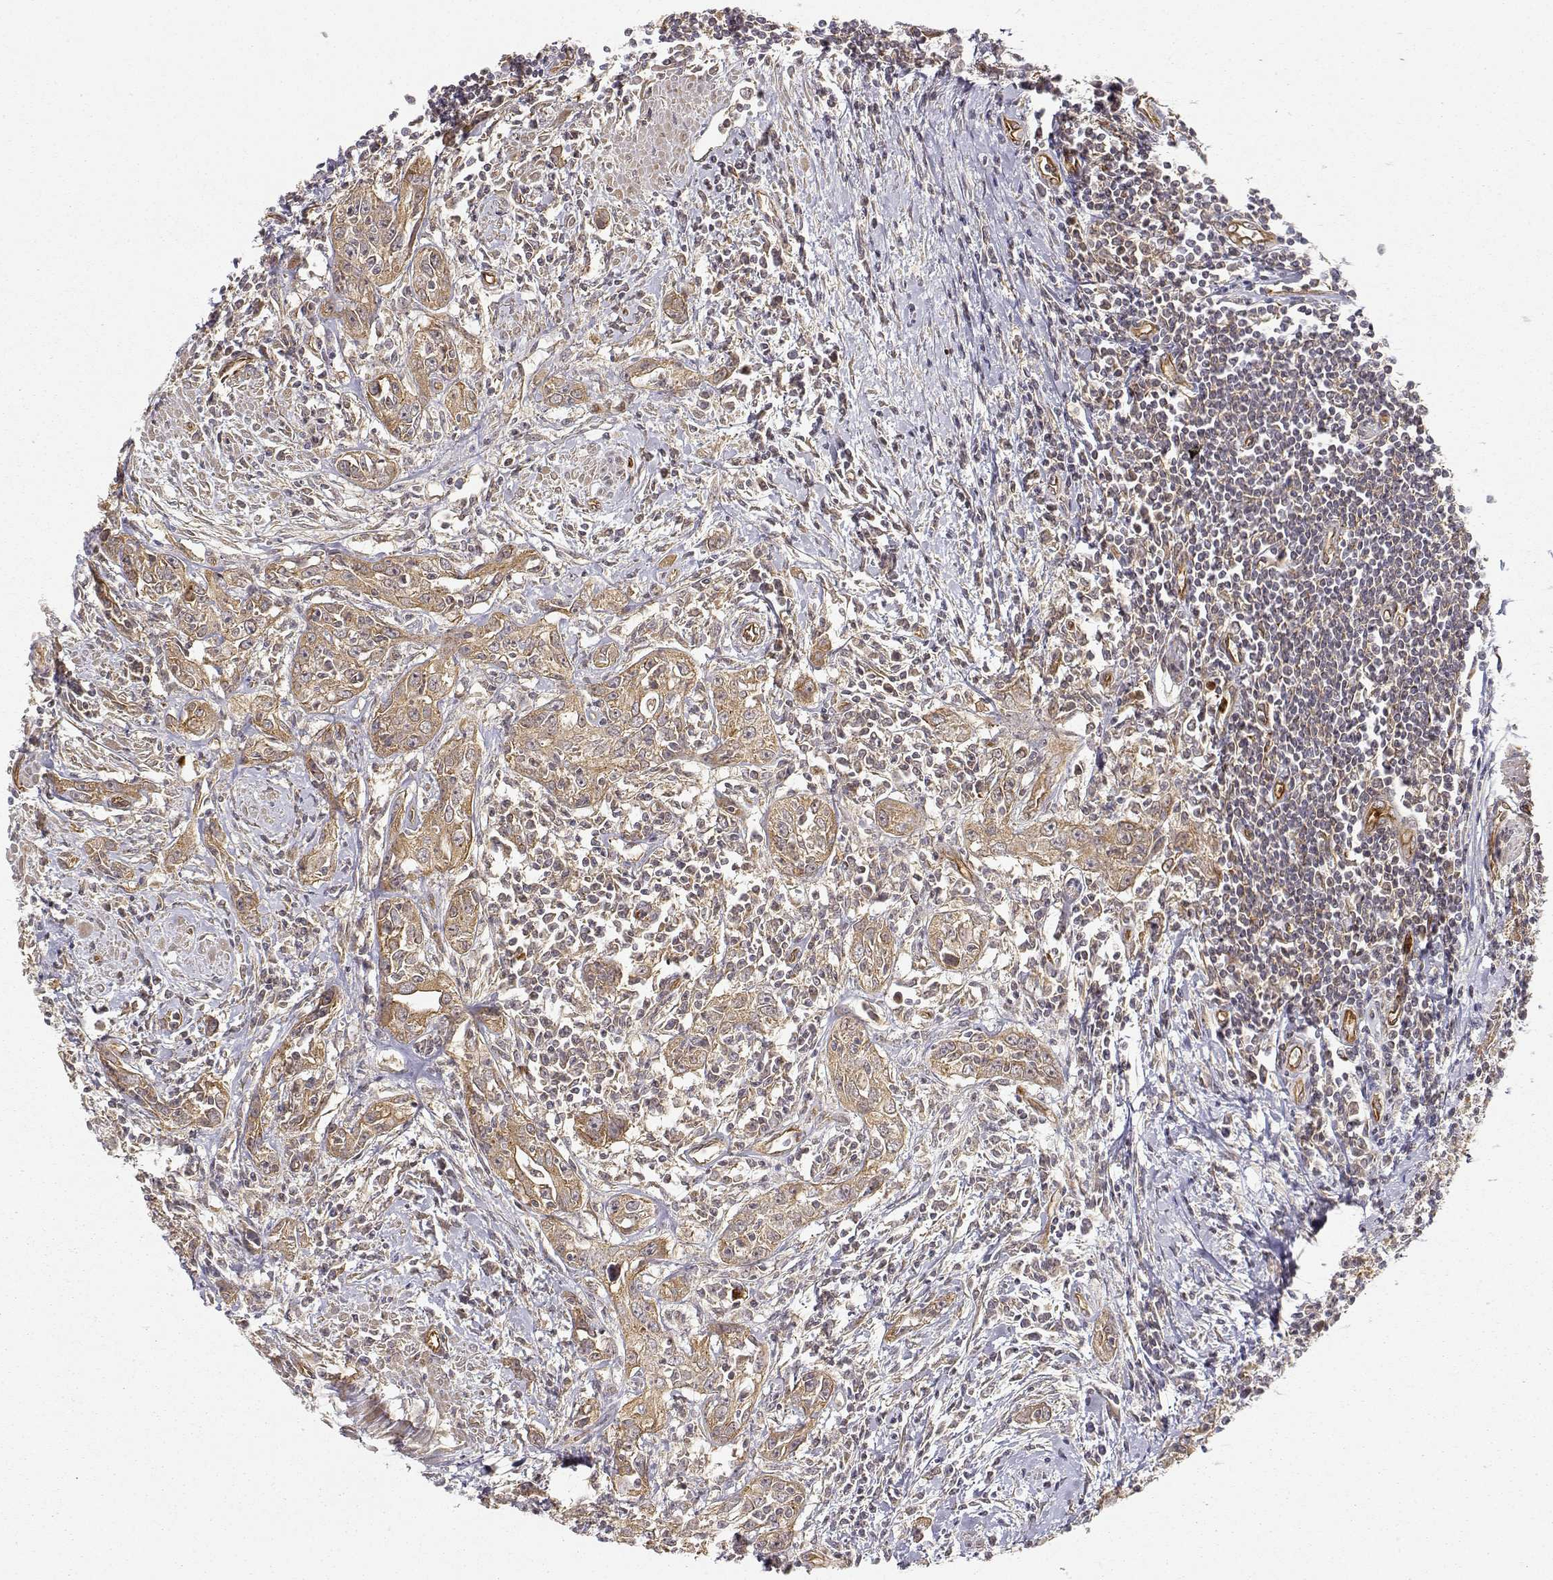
{"staining": {"intensity": "moderate", "quantity": ">75%", "location": "cytoplasmic/membranous"}, "tissue": "urothelial cancer", "cell_type": "Tumor cells", "image_type": "cancer", "snomed": [{"axis": "morphology", "description": "Urothelial carcinoma, High grade"}, {"axis": "topography", "description": "Urinary bladder"}], "caption": "A brown stain highlights moderate cytoplasmic/membranous expression of a protein in human urothelial cancer tumor cells.", "gene": "CDK5RAP2", "patient": {"sex": "male", "age": 83}}